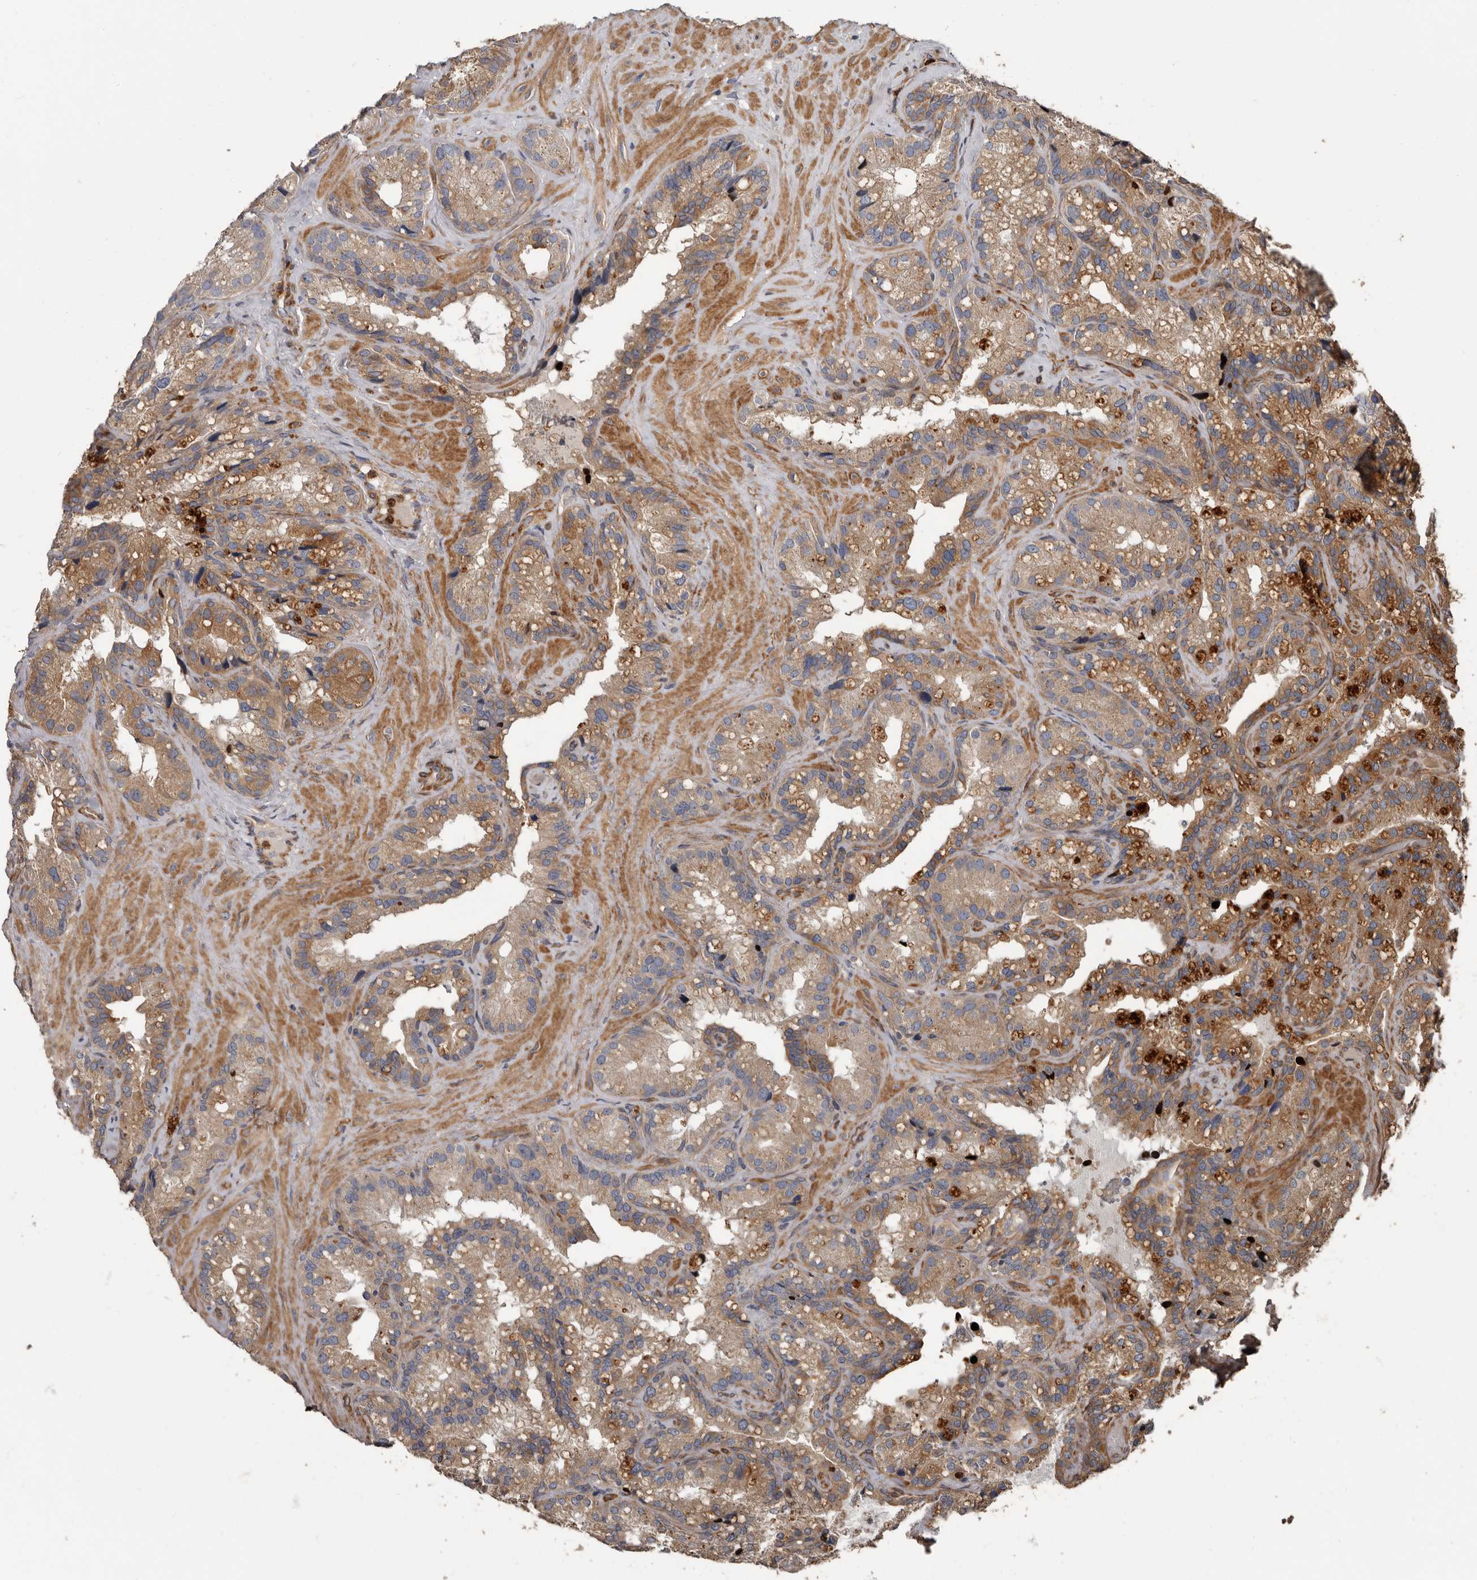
{"staining": {"intensity": "moderate", "quantity": ">75%", "location": "cytoplasmic/membranous"}, "tissue": "seminal vesicle", "cell_type": "Glandular cells", "image_type": "normal", "snomed": [{"axis": "morphology", "description": "Normal tissue, NOS"}, {"axis": "topography", "description": "Prostate"}, {"axis": "topography", "description": "Seminal veicle"}], "caption": "Benign seminal vesicle was stained to show a protein in brown. There is medium levels of moderate cytoplasmic/membranous staining in about >75% of glandular cells. Using DAB (brown) and hematoxylin (blue) stains, captured at high magnification using brightfield microscopy.", "gene": "ARHGEF5", "patient": {"sex": "male", "age": 68}}